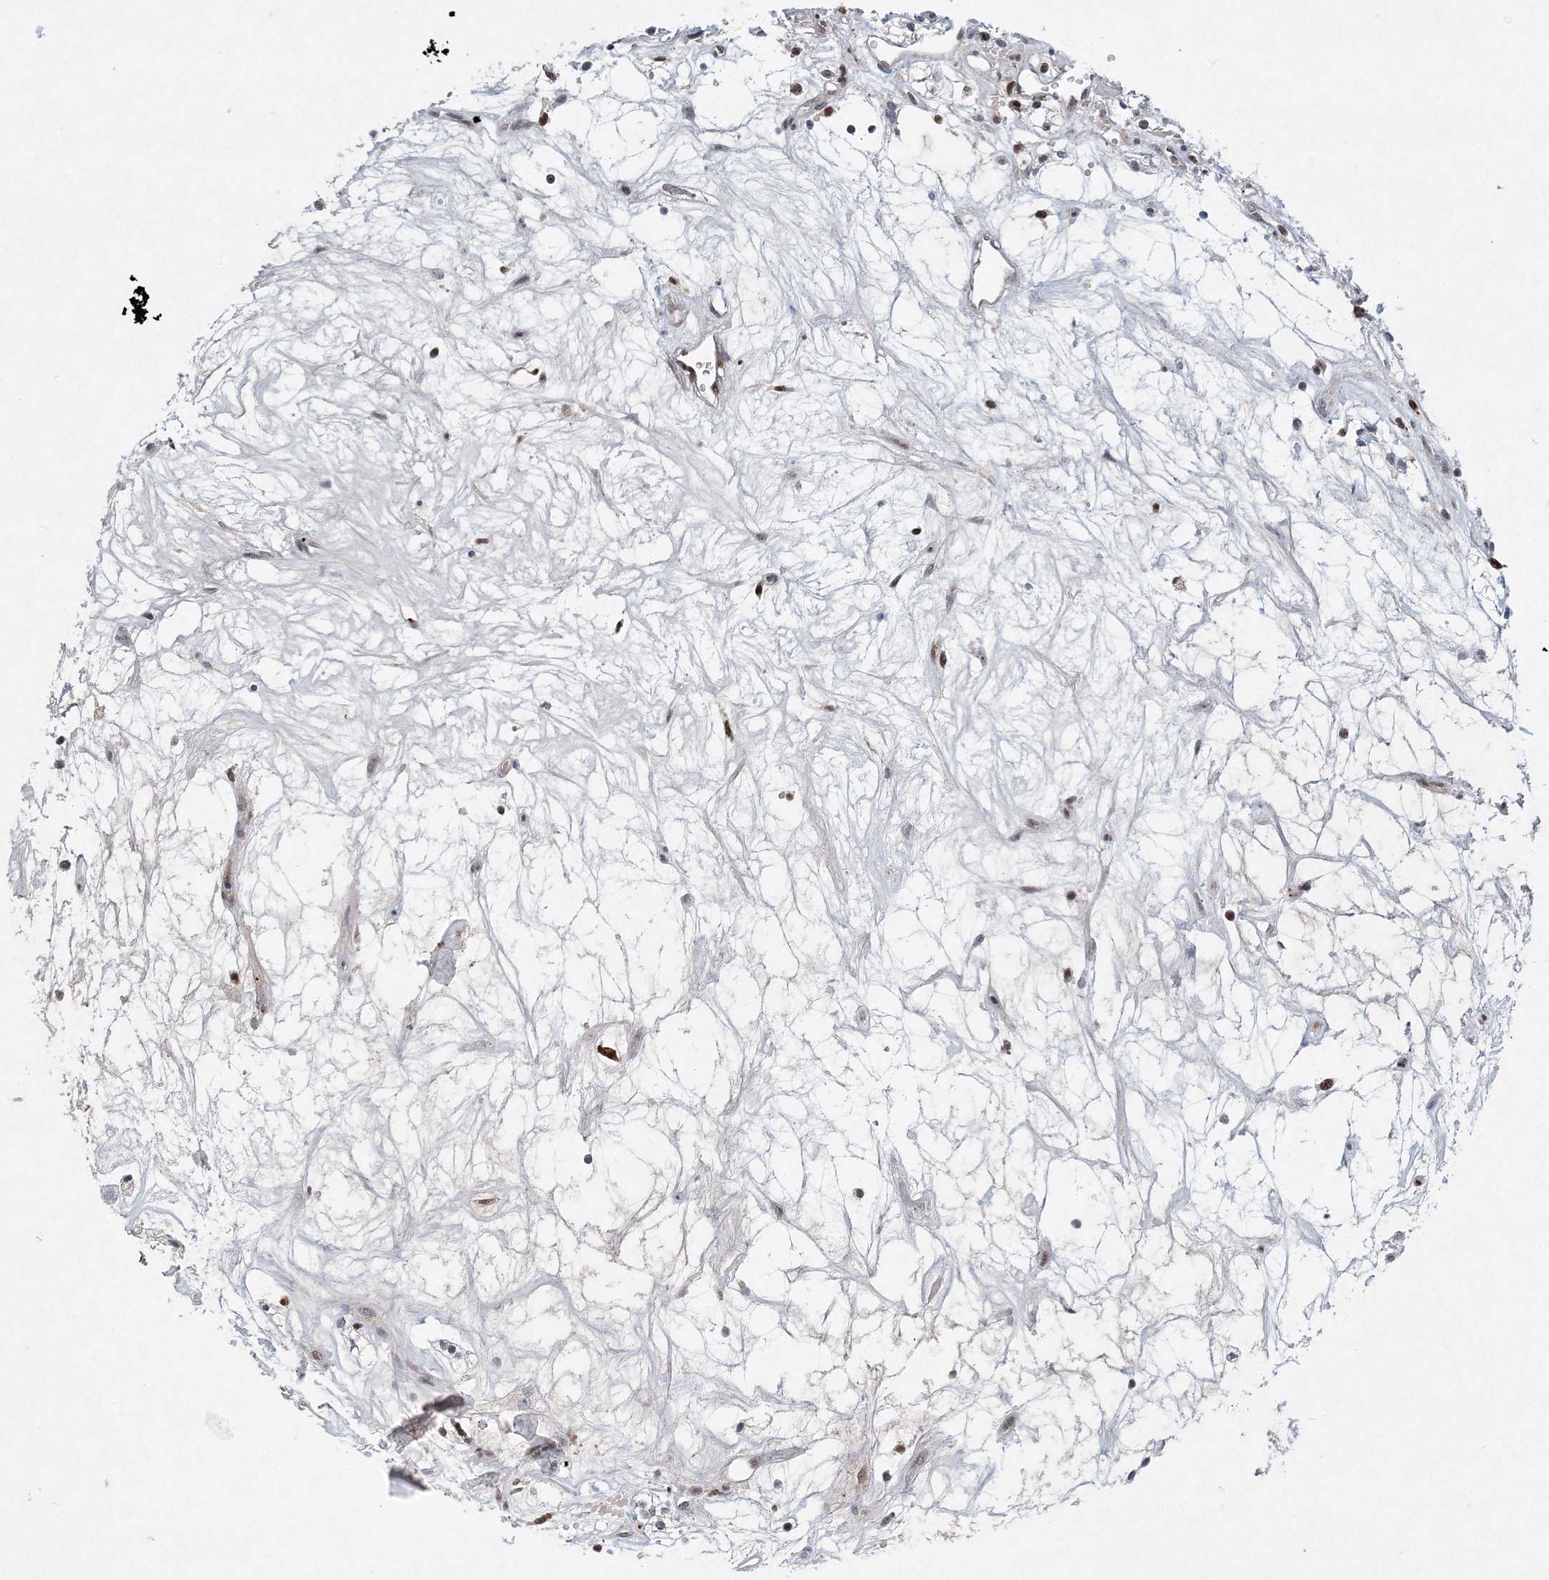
{"staining": {"intensity": "negative", "quantity": "none", "location": "none"}, "tissue": "renal cancer", "cell_type": "Tumor cells", "image_type": "cancer", "snomed": [{"axis": "morphology", "description": "Adenocarcinoma, NOS"}, {"axis": "topography", "description": "Kidney"}], "caption": "Renal adenocarcinoma was stained to show a protein in brown. There is no significant staining in tumor cells. The staining is performed using DAB brown chromogen with nuclei counter-stained in using hematoxylin.", "gene": "KPNA4", "patient": {"sex": "male", "age": 59}}